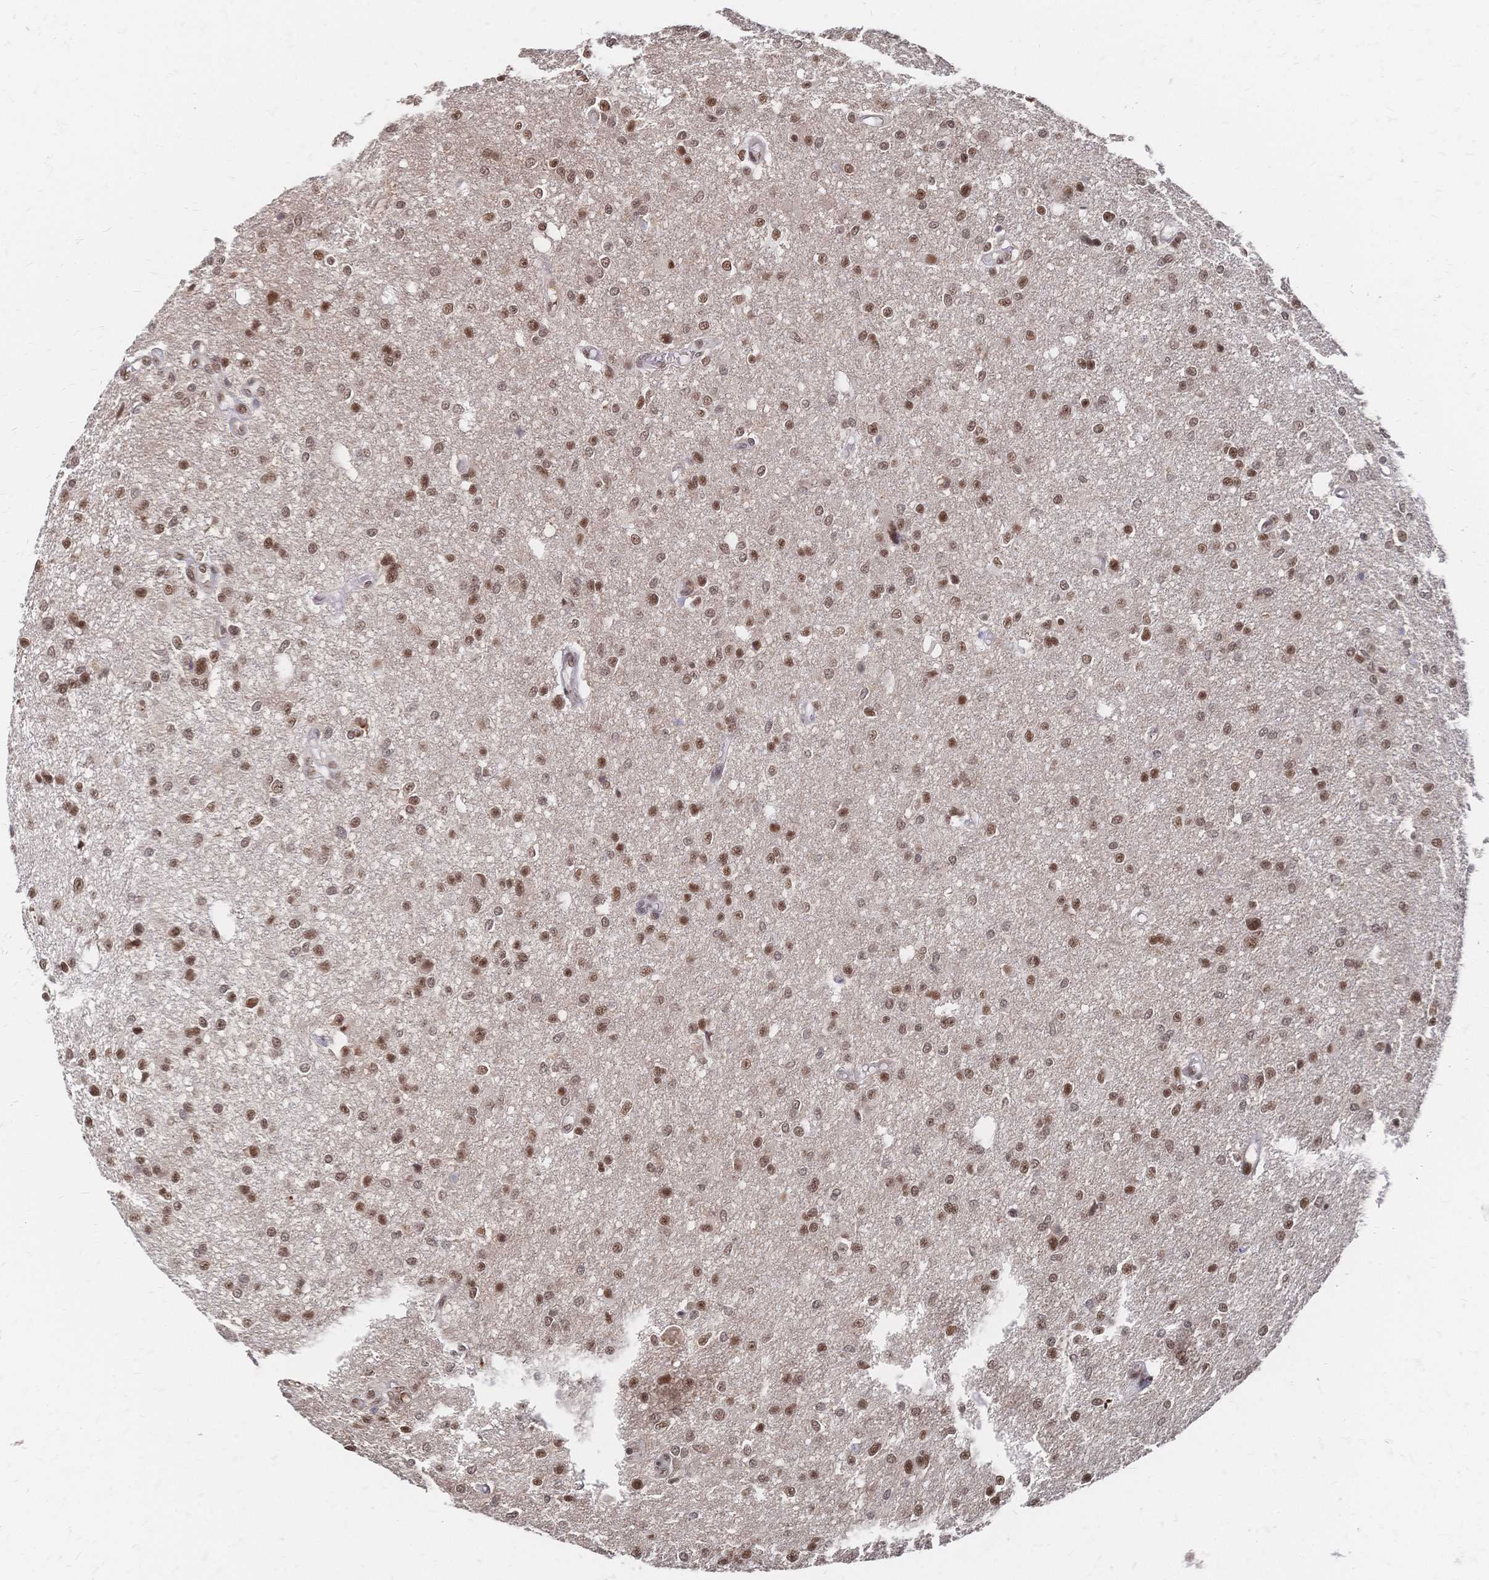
{"staining": {"intensity": "moderate", "quantity": ">75%", "location": "nuclear"}, "tissue": "glioma", "cell_type": "Tumor cells", "image_type": "cancer", "snomed": [{"axis": "morphology", "description": "Glioma, malignant, Low grade"}, {"axis": "topography", "description": "Brain"}], "caption": "Human glioma stained with a brown dye demonstrates moderate nuclear positive staining in about >75% of tumor cells.", "gene": "NELFA", "patient": {"sex": "male", "age": 26}}